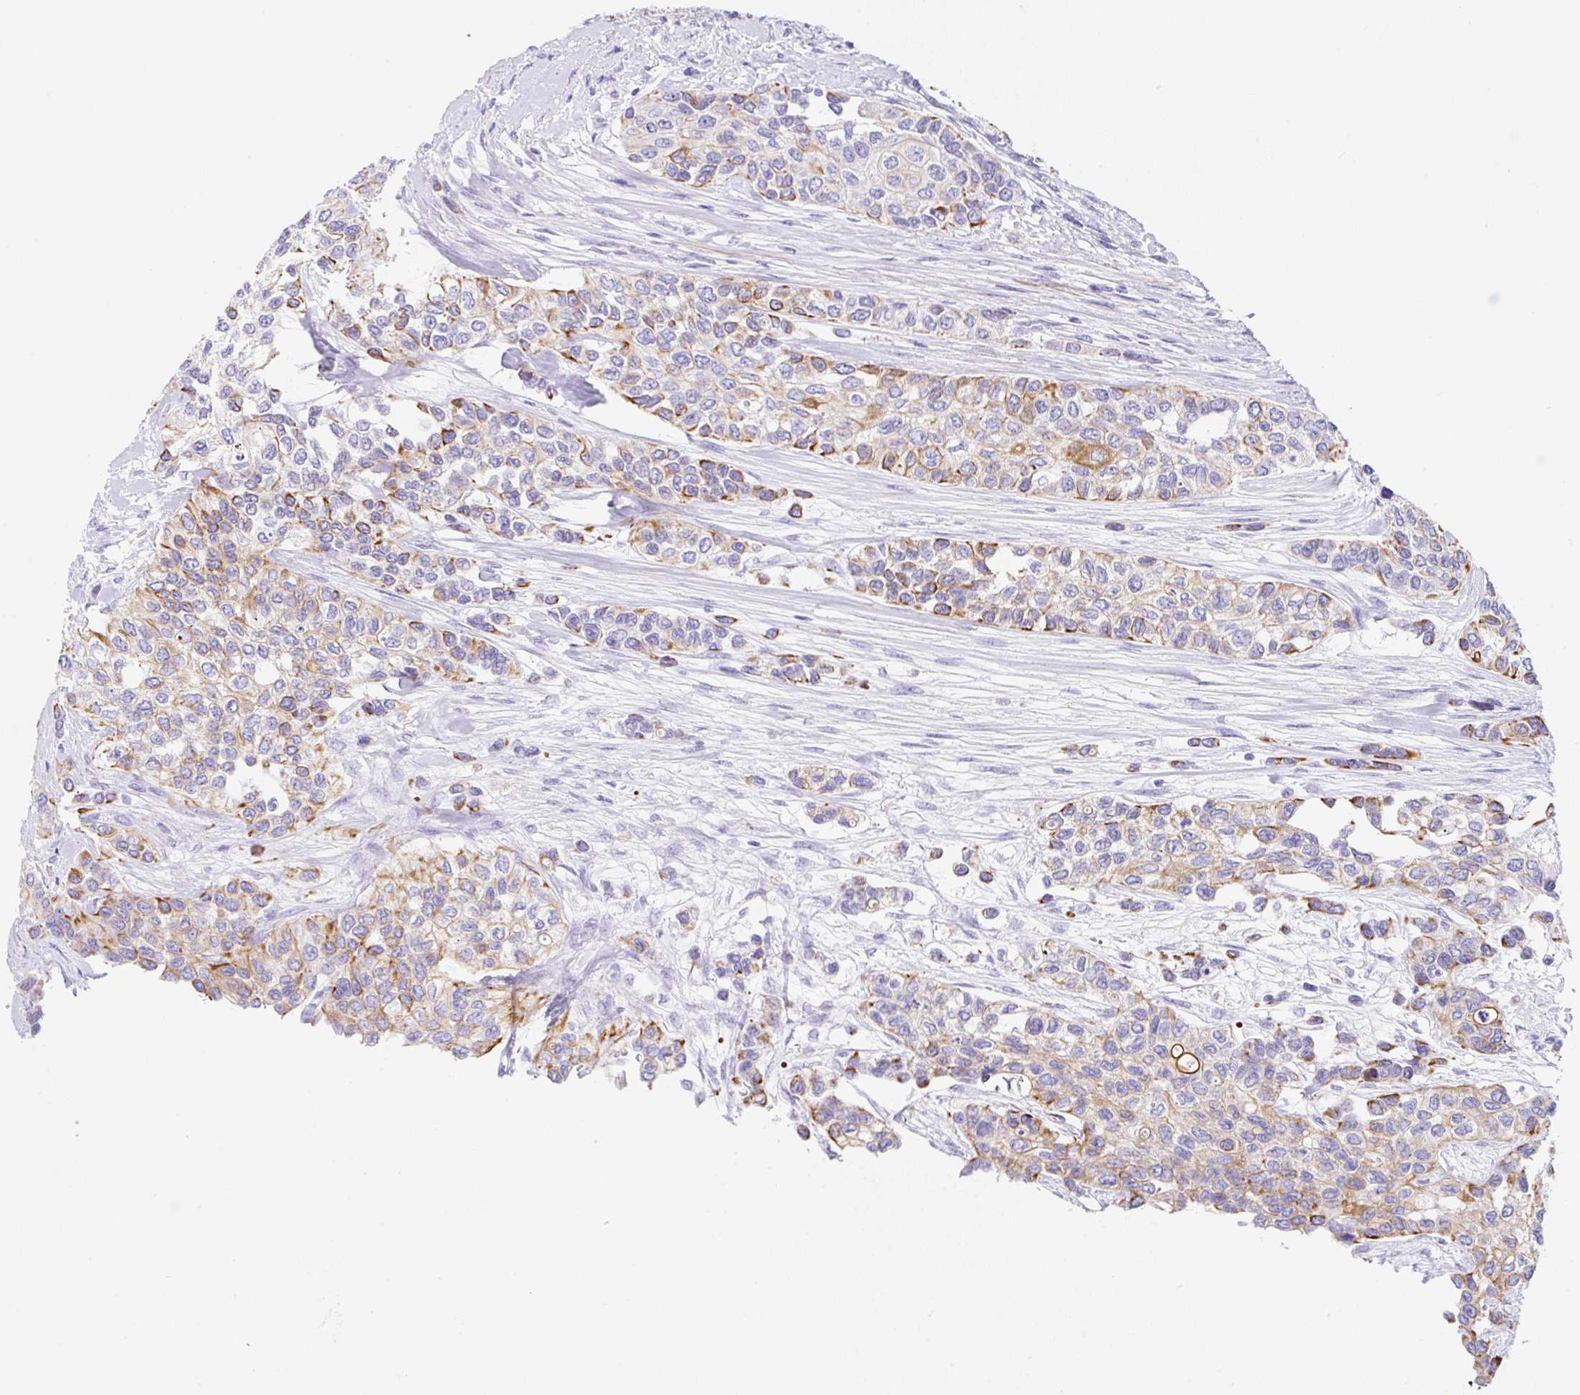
{"staining": {"intensity": "moderate", "quantity": "25%-75%", "location": "cytoplasmic/membranous"}, "tissue": "urothelial cancer", "cell_type": "Tumor cells", "image_type": "cancer", "snomed": [{"axis": "morphology", "description": "Normal tissue, NOS"}, {"axis": "morphology", "description": "Urothelial carcinoma, High grade"}, {"axis": "topography", "description": "Vascular tissue"}, {"axis": "topography", "description": "Urinary bladder"}], "caption": "This micrograph reveals immunohistochemistry (IHC) staining of urothelial carcinoma (high-grade), with medium moderate cytoplasmic/membranous staining in approximately 25%-75% of tumor cells.", "gene": "CLDND2", "patient": {"sex": "female", "age": 56}}